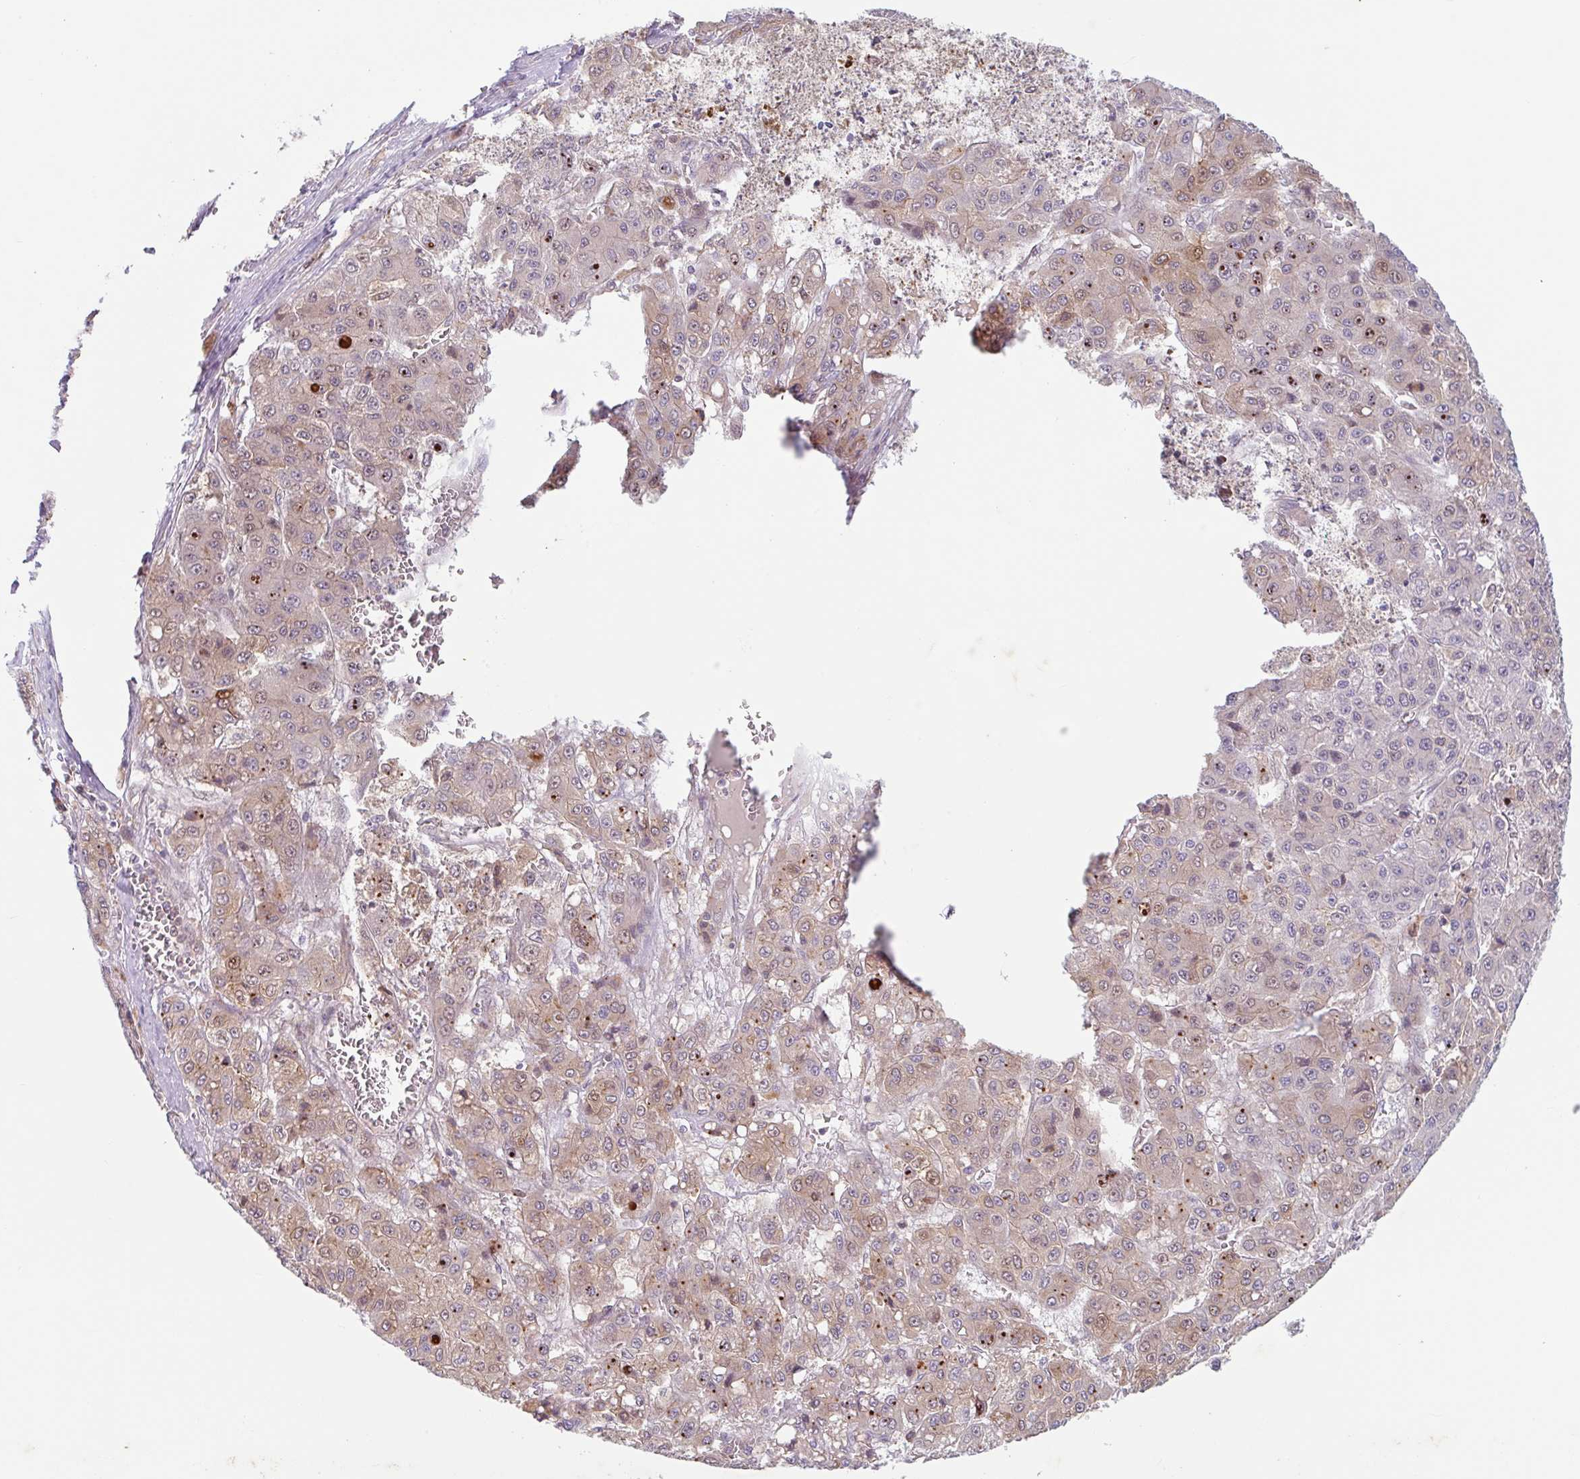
{"staining": {"intensity": "weak", "quantity": "25%-75%", "location": "cytoplasmic/membranous"}, "tissue": "liver cancer", "cell_type": "Tumor cells", "image_type": "cancer", "snomed": [{"axis": "morphology", "description": "Carcinoma, Hepatocellular, NOS"}, {"axis": "topography", "description": "Liver"}], "caption": "Immunohistochemical staining of human liver cancer (hepatocellular carcinoma) exhibits low levels of weak cytoplasmic/membranous protein expression in about 25%-75% of tumor cells.", "gene": "RIT1", "patient": {"sex": "male", "age": 70}}